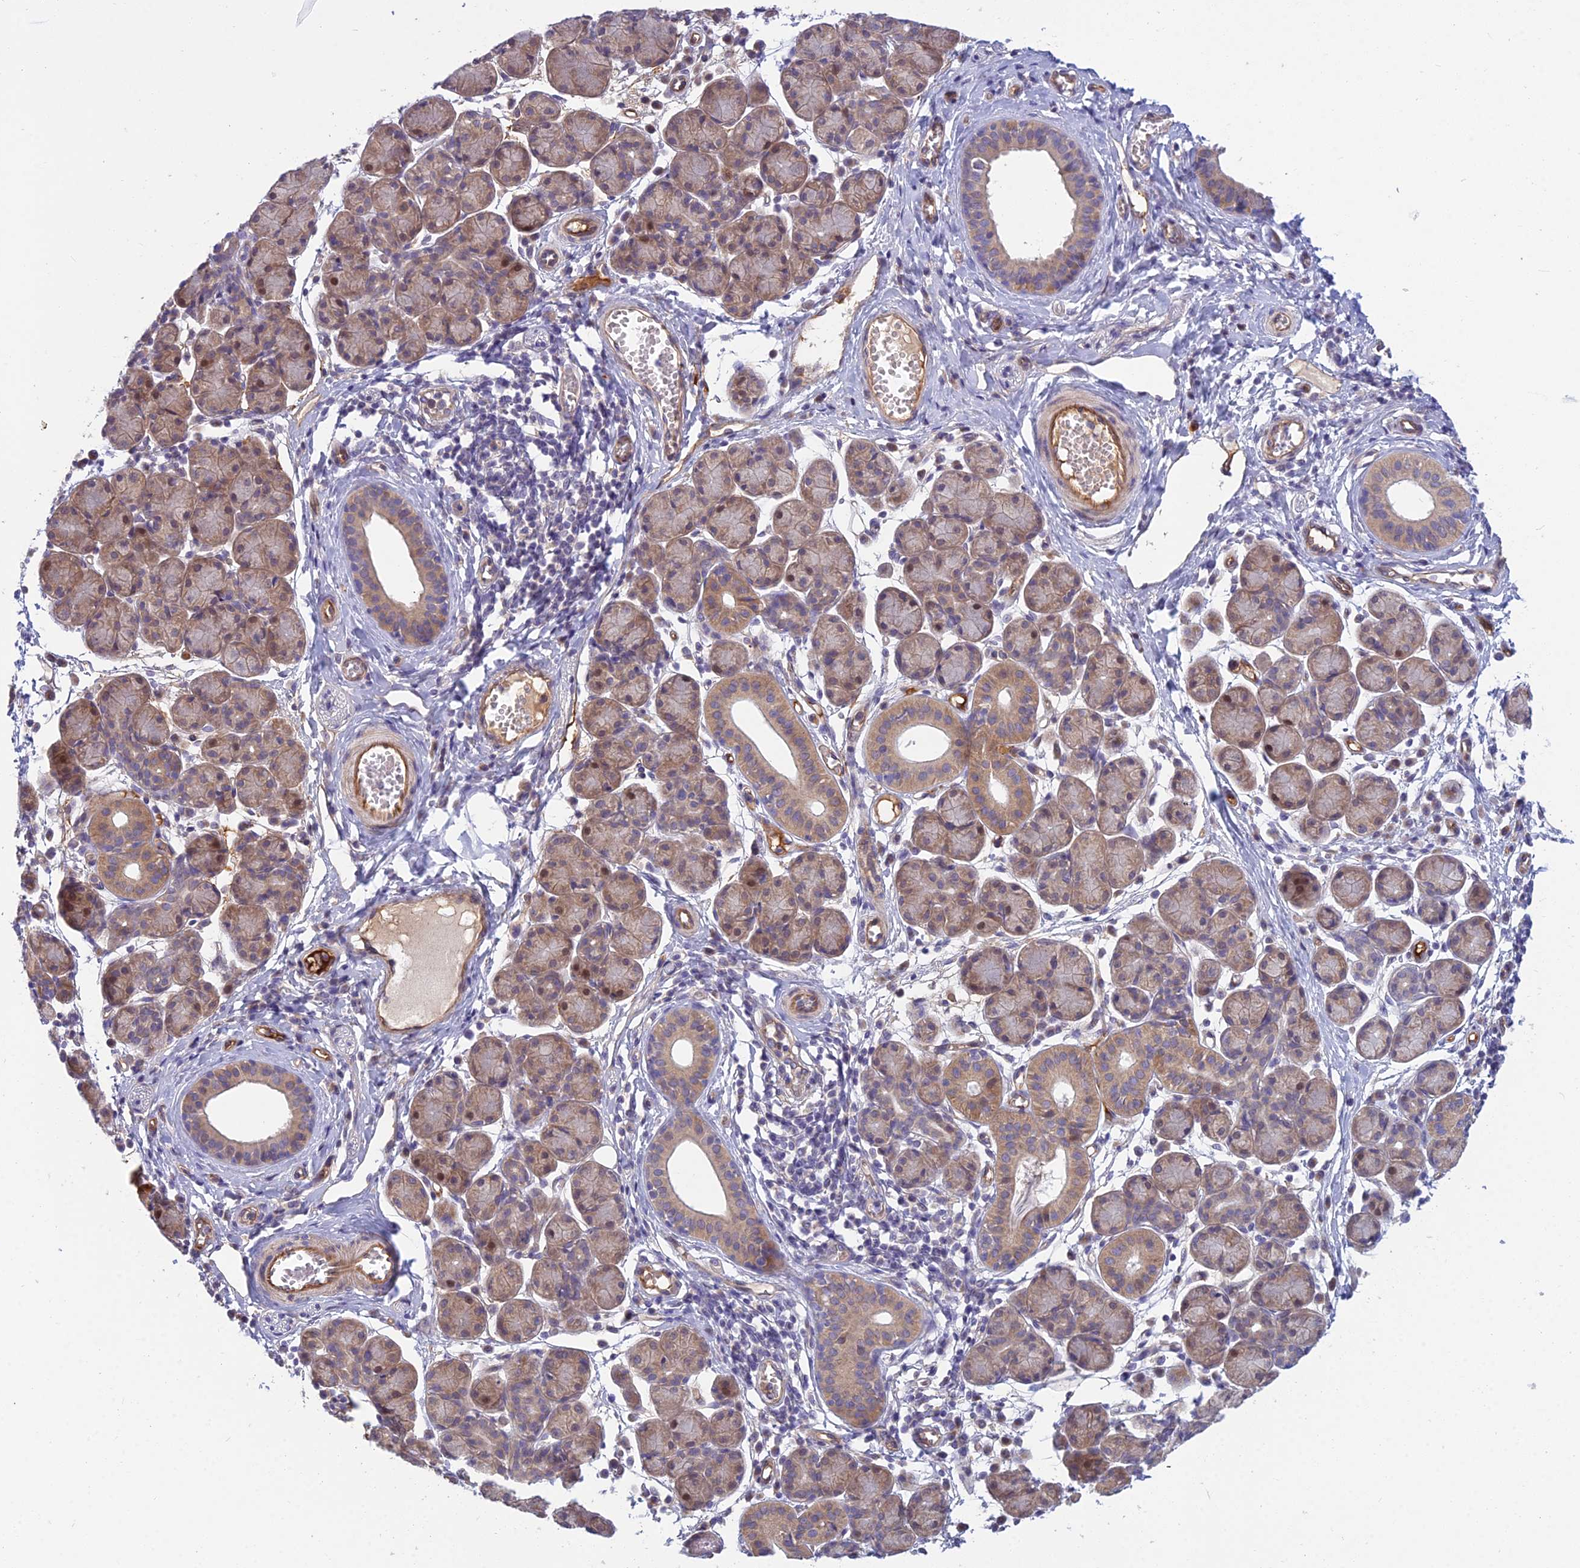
{"staining": {"intensity": "moderate", "quantity": "25%-75%", "location": "cytoplasmic/membranous,nuclear"}, "tissue": "salivary gland", "cell_type": "Glandular cells", "image_type": "normal", "snomed": [{"axis": "morphology", "description": "Normal tissue, NOS"}, {"axis": "morphology", "description": "Inflammation, NOS"}, {"axis": "topography", "description": "Lymph node"}, {"axis": "topography", "description": "Salivary gland"}], "caption": "Protein expression analysis of unremarkable human salivary gland reveals moderate cytoplasmic/membranous,nuclear expression in about 25%-75% of glandular cells. Using DAB (3,3'-diaminobenzidine) (brown) and hematoxylin (blue) stains, captured at high magnification using brightfield microscopy.", "gene": "DUS2", "patient": {"sex": "male", "age": 3}}